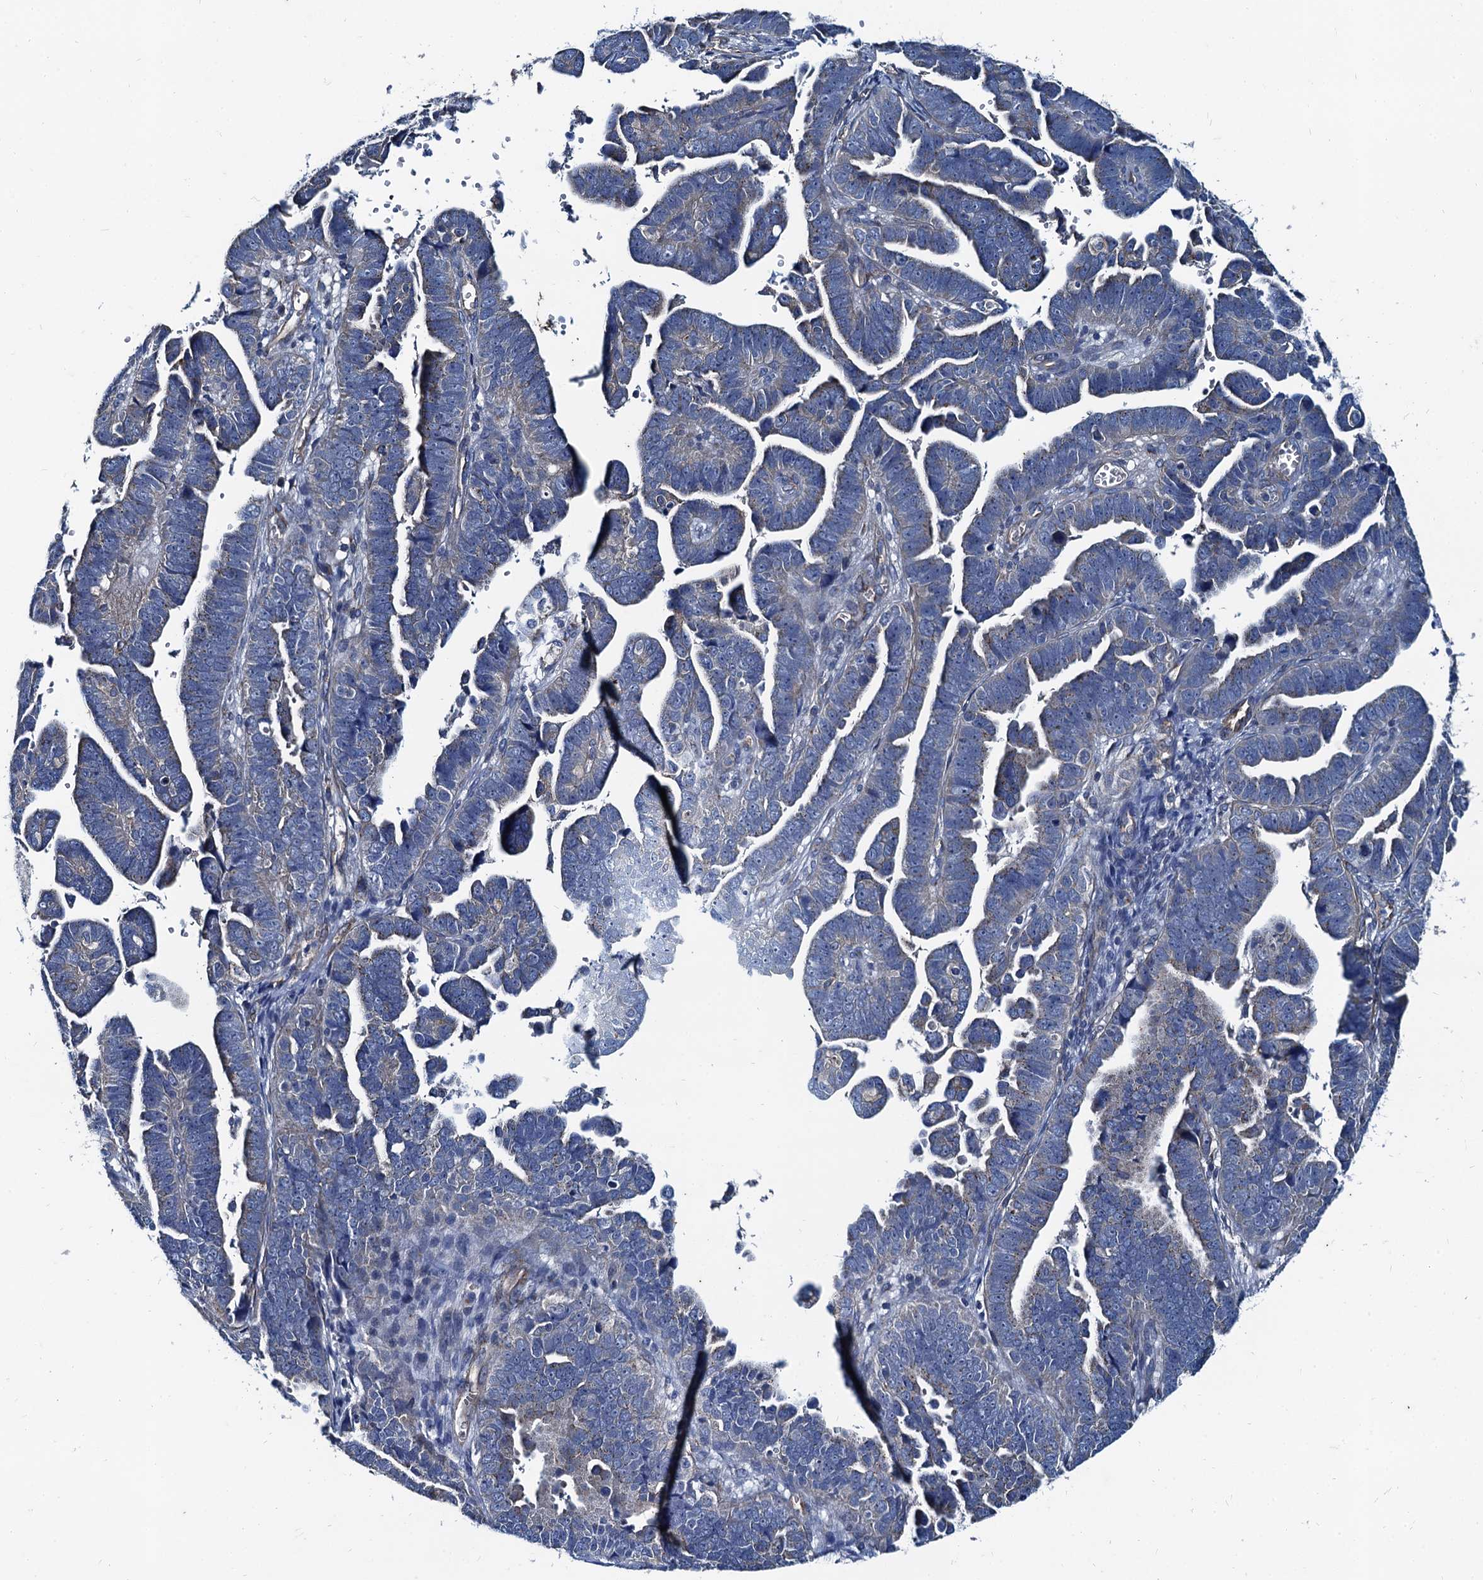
{"staining": {"intensity": "negative", "quantity": "none", "location": "none"}, "tissue": "endometrial cancer", "cell_type": "Tumor cells", "image_type": "cancer", "snomed": [{"axis": "morphology", "description": "Adenocarcinoma, NOS"}, {"axis": "topography", "description": "Endometrium"}], "caption": "Image shows no significant protein expression in tumor cells of endometrial adenocarcinoma.", "gene": "NGRN", "patient": {"sex": "female", "age": 75}}